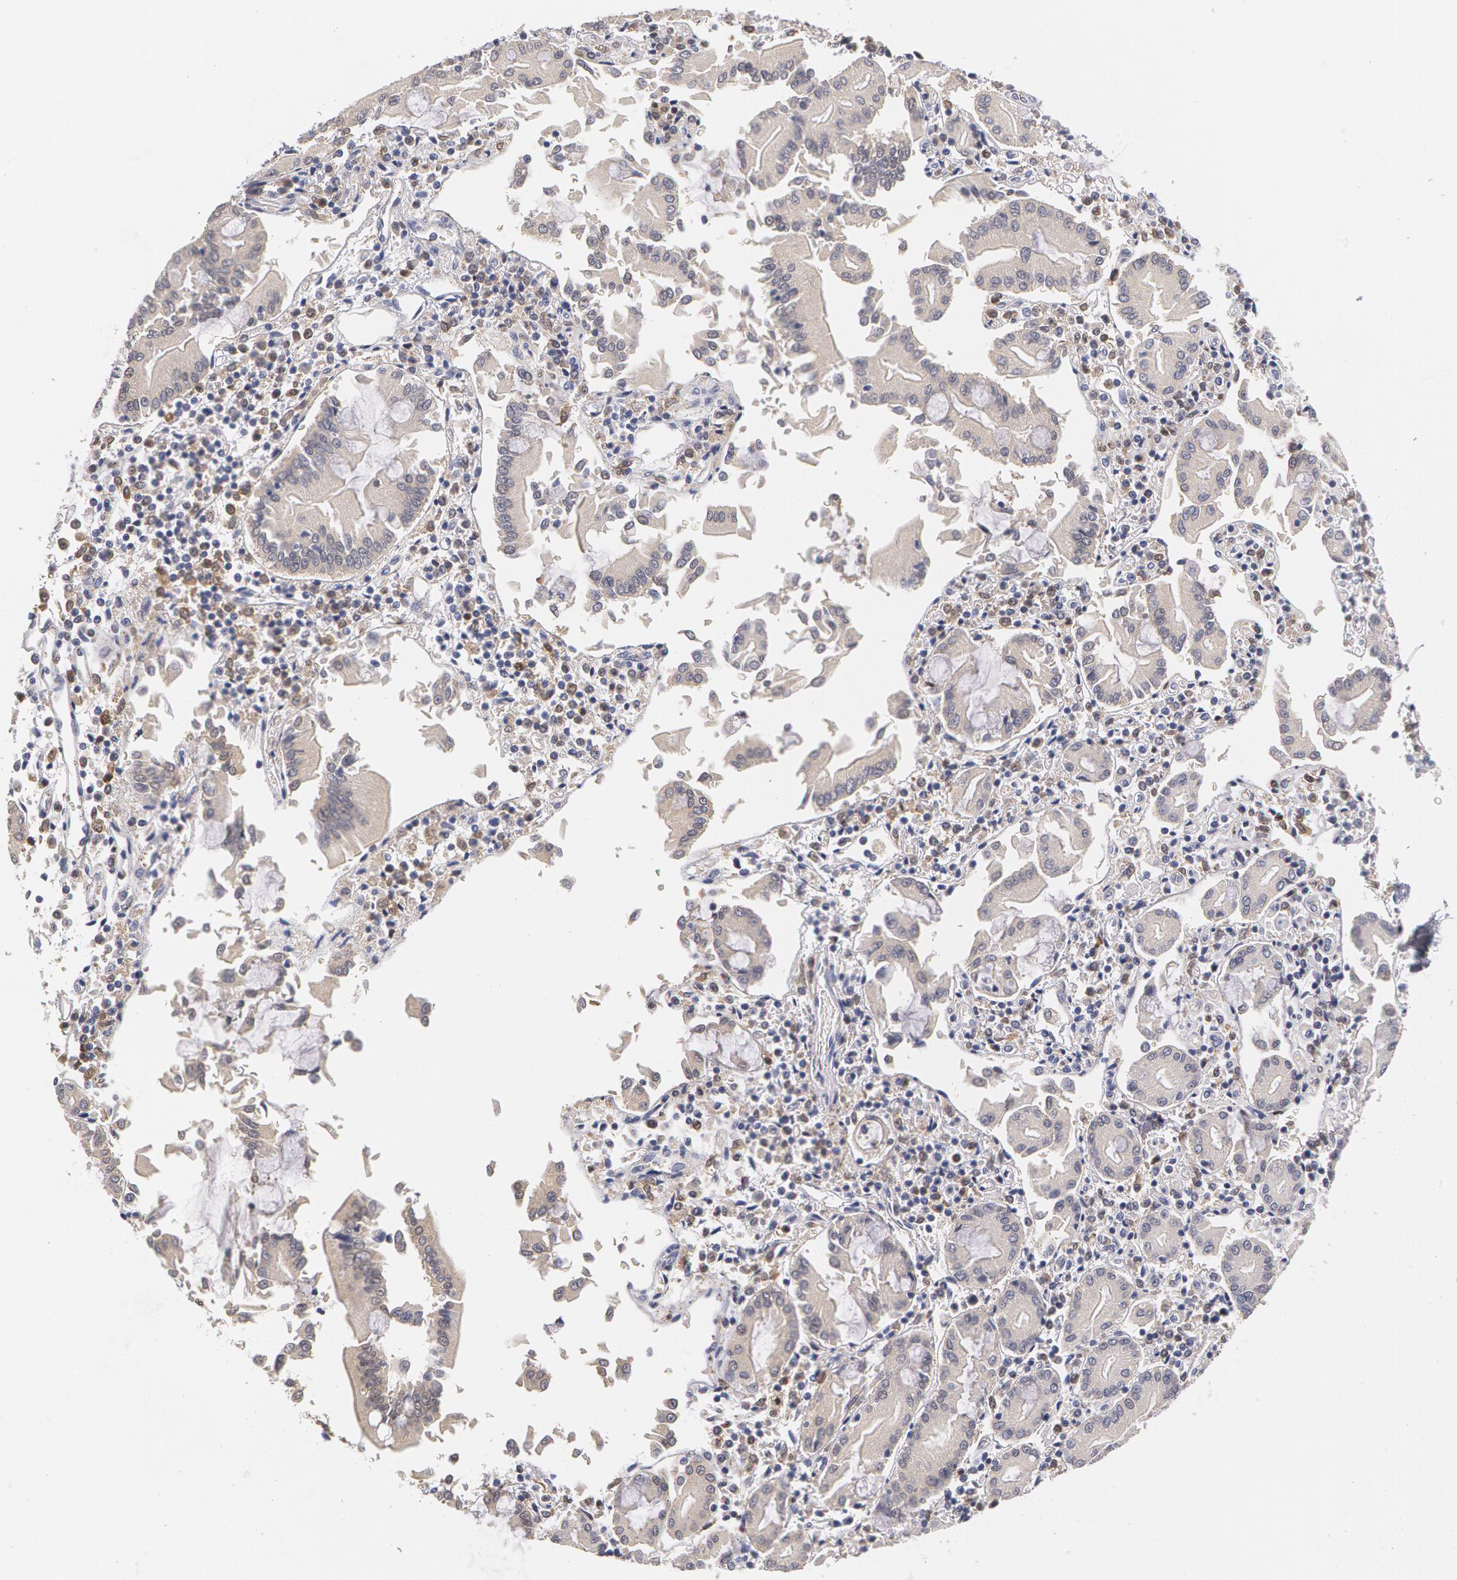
{"staining": {"intensity": "weak", "quantity": "25%-75%", "location": "cytoplasmic/membranous"}, "tissue": "pancreatic cancer", "cell_type": "Tumor cells", "image_type": "cancer", "snomed": [{"axis": "morphology", "description": "Adenocarcinoma, NOS"}, {"axis": "topography", "description": "Pancreas"}], "caption": "Protein staining of pancreatic cancer (adenocarcinoma) tissue demonstrates weak cytoplasmic/membranous expression in approximately 25%-75% of tumor cells.", "gene": "SYK", "patient": {"sex": "female", "age": 57}}